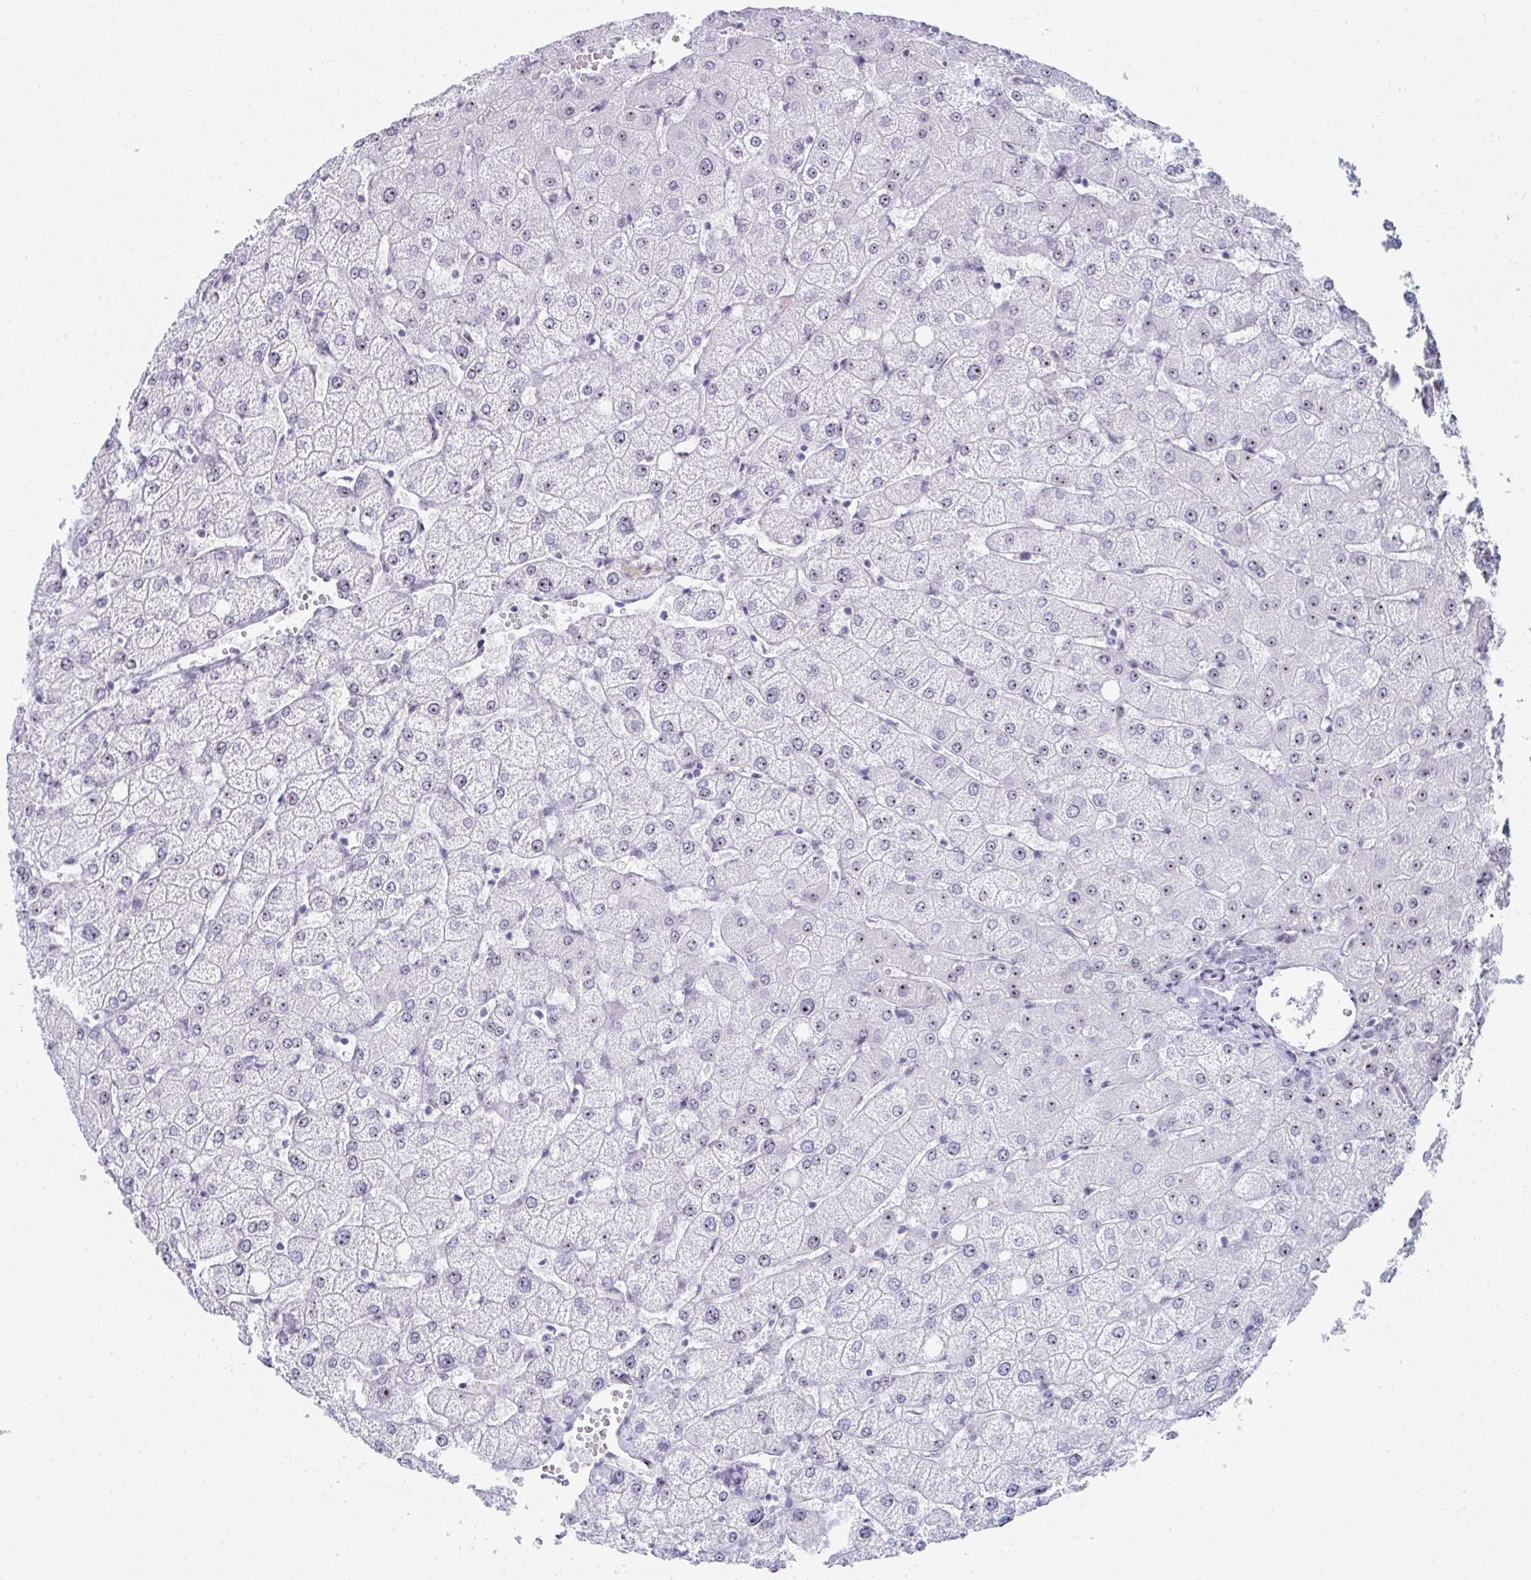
{"staining": {"intensity": "negative", "quantity": "none", "location": "none"}, "tissue": "liver", "cell_type": "Cholangiocytes", "image_type": "normal", "snomed": [{"axis": "morphology", "description": "Normal tissue, NOS"}, {"axis": "topography", "description": "Liver"}], "caption": "An immunohistochemistry image of unremarkable liver is shown. There is no staining in cholangiocytes of liver. (Stains: DAB immunohistochemistry (IHC) with hematoxylin counter stain, Microscopy: brightfield microscopy at high magnification).", "gene": "NOP10", "patient": {"sex": "female", "age": 54}}